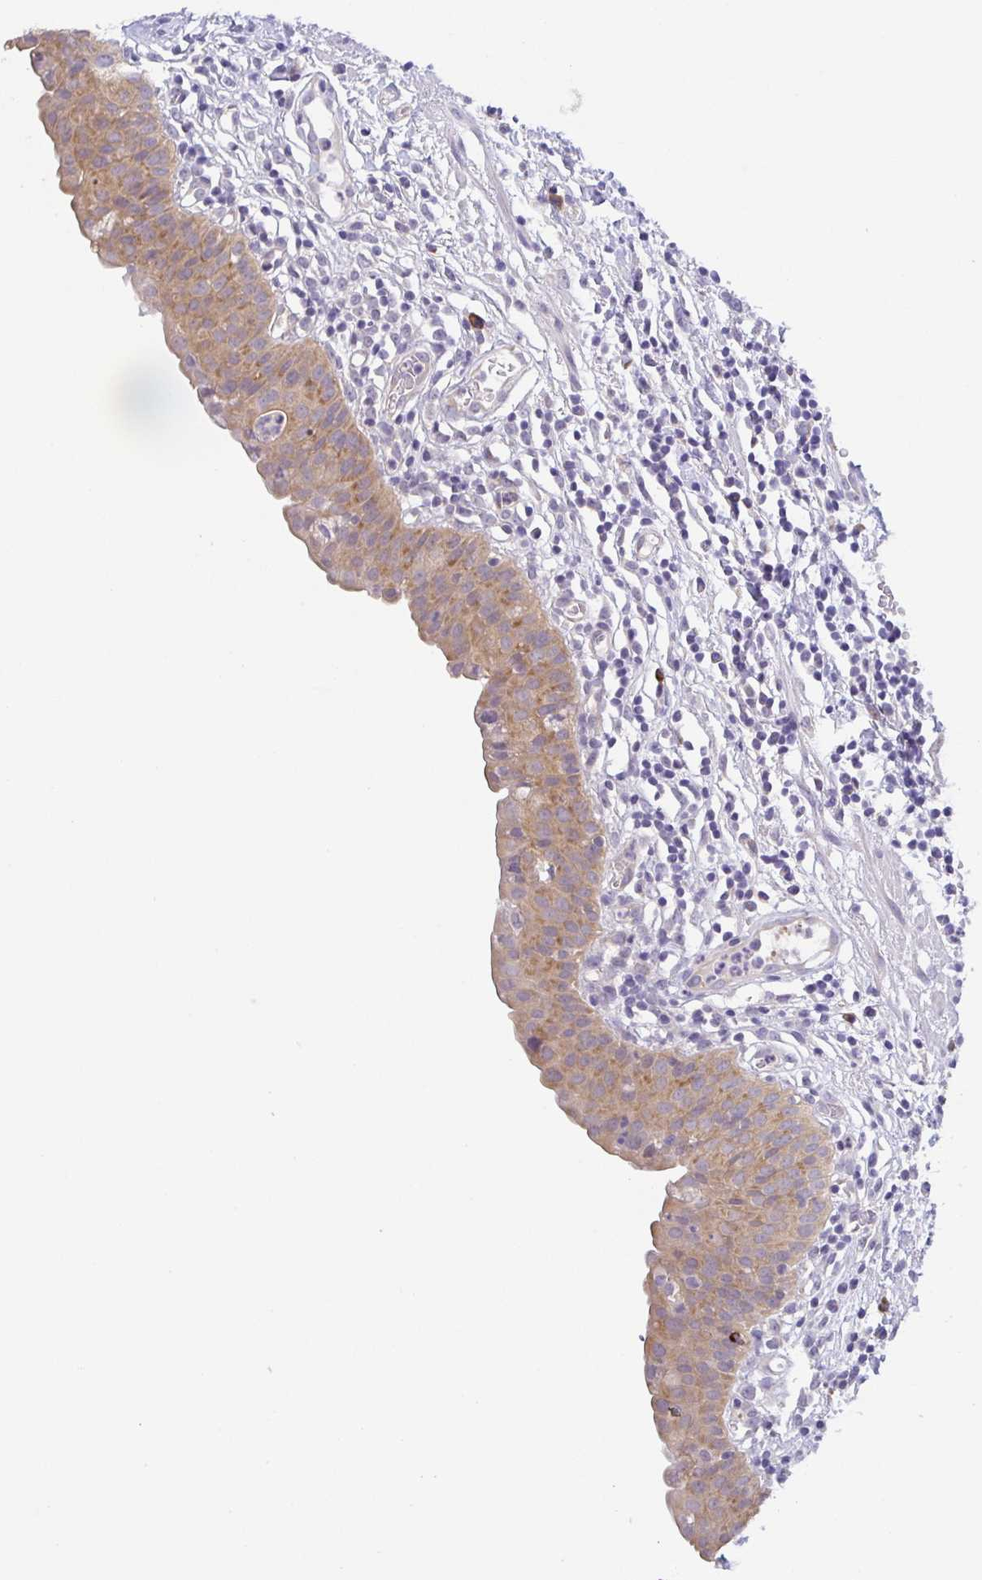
{"staining": {"intensity": "moderate", "quantity": ">75%", "location": "cytoplasmic/membranous"}, "tissue": "urinary bladder", "cell_type": "Urothelial cells", "image_type": "normal", "snomed": [{"axis": "morphology", "description": "Normal tissue, NOS"}, {"axis": "morphology", "description": "Inflammation, NOS"}, {"axis": "topography", "description": "Urinary bladder"}], "caption": "Urinary bladder stained with IHC displays moderate cytoplasmic/membranous positivity in approximately >75% of urothelial cells. (DAB IHC with brightfield microscopy, high magnification).", "gene": "BCL2L1", "patient": {"sex": "male", "age": 57}}